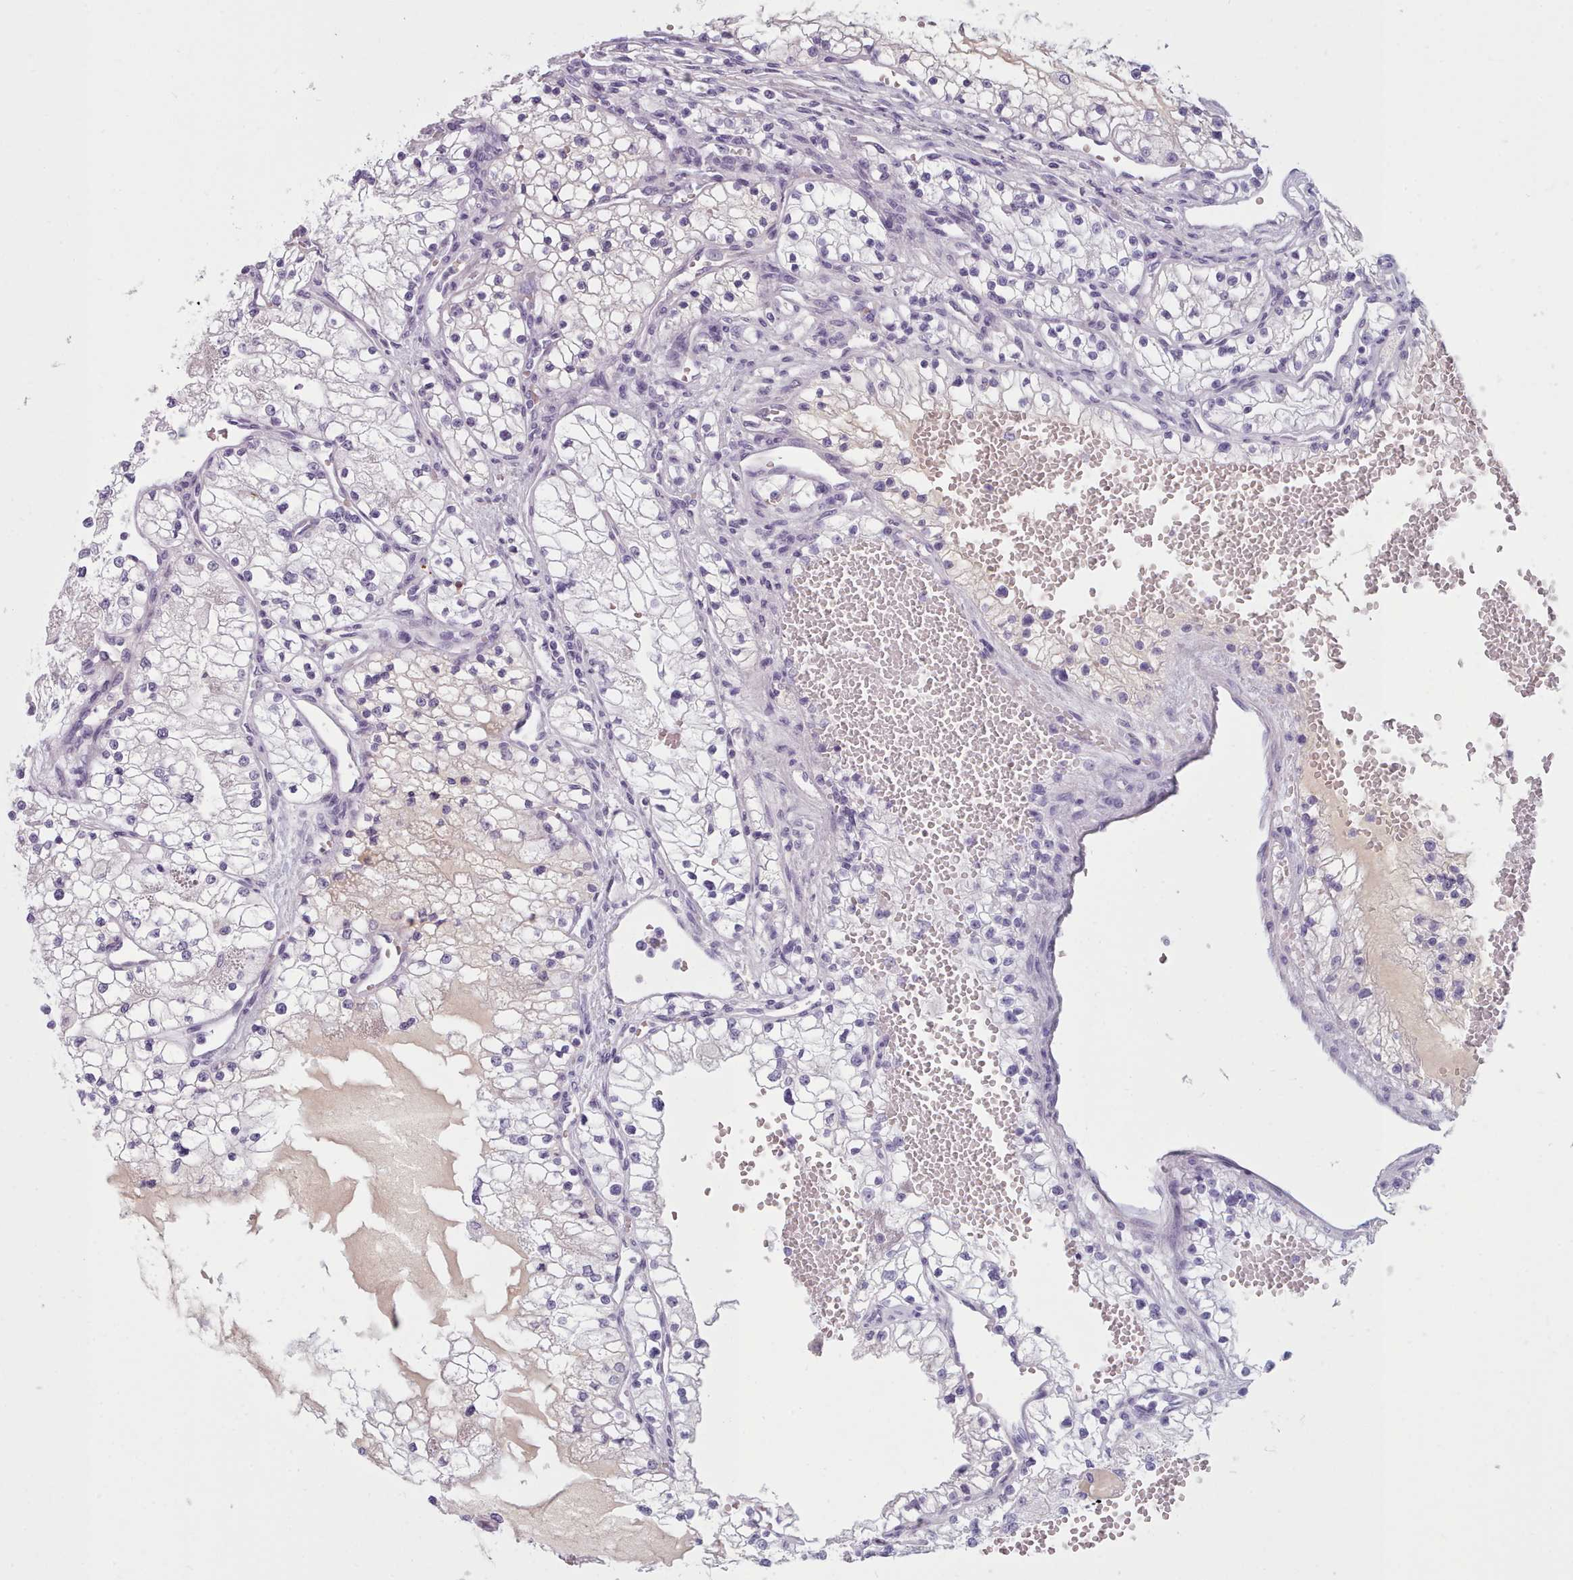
{"staining": {"intensity": "negative", "quantity": "none", "location": "none"}, "tissue": "renal cancer", "cell_type": "Tumor cells", "image_type": "cancer", "snomed": [{"axis": "morphology", "description": "Normal tissue, NOS"}, {"axis": "morphology", "description": "Adenocarcinoma, NOS"}, {"axis": "topography", "description": "Kidney"}], "caption": "This micrograph is of adenocarcinoma (renal) stained with IHC to label a protein in brown with the nuclei are counter-stained blue. There is no expression in tumor cells. (DAB (3,3'-diaminobenzidine) immunohistochemistry with hematoxylin counter stain).", "gene": "ZNF43", "patient": {"sex": "male", "age": 68}}